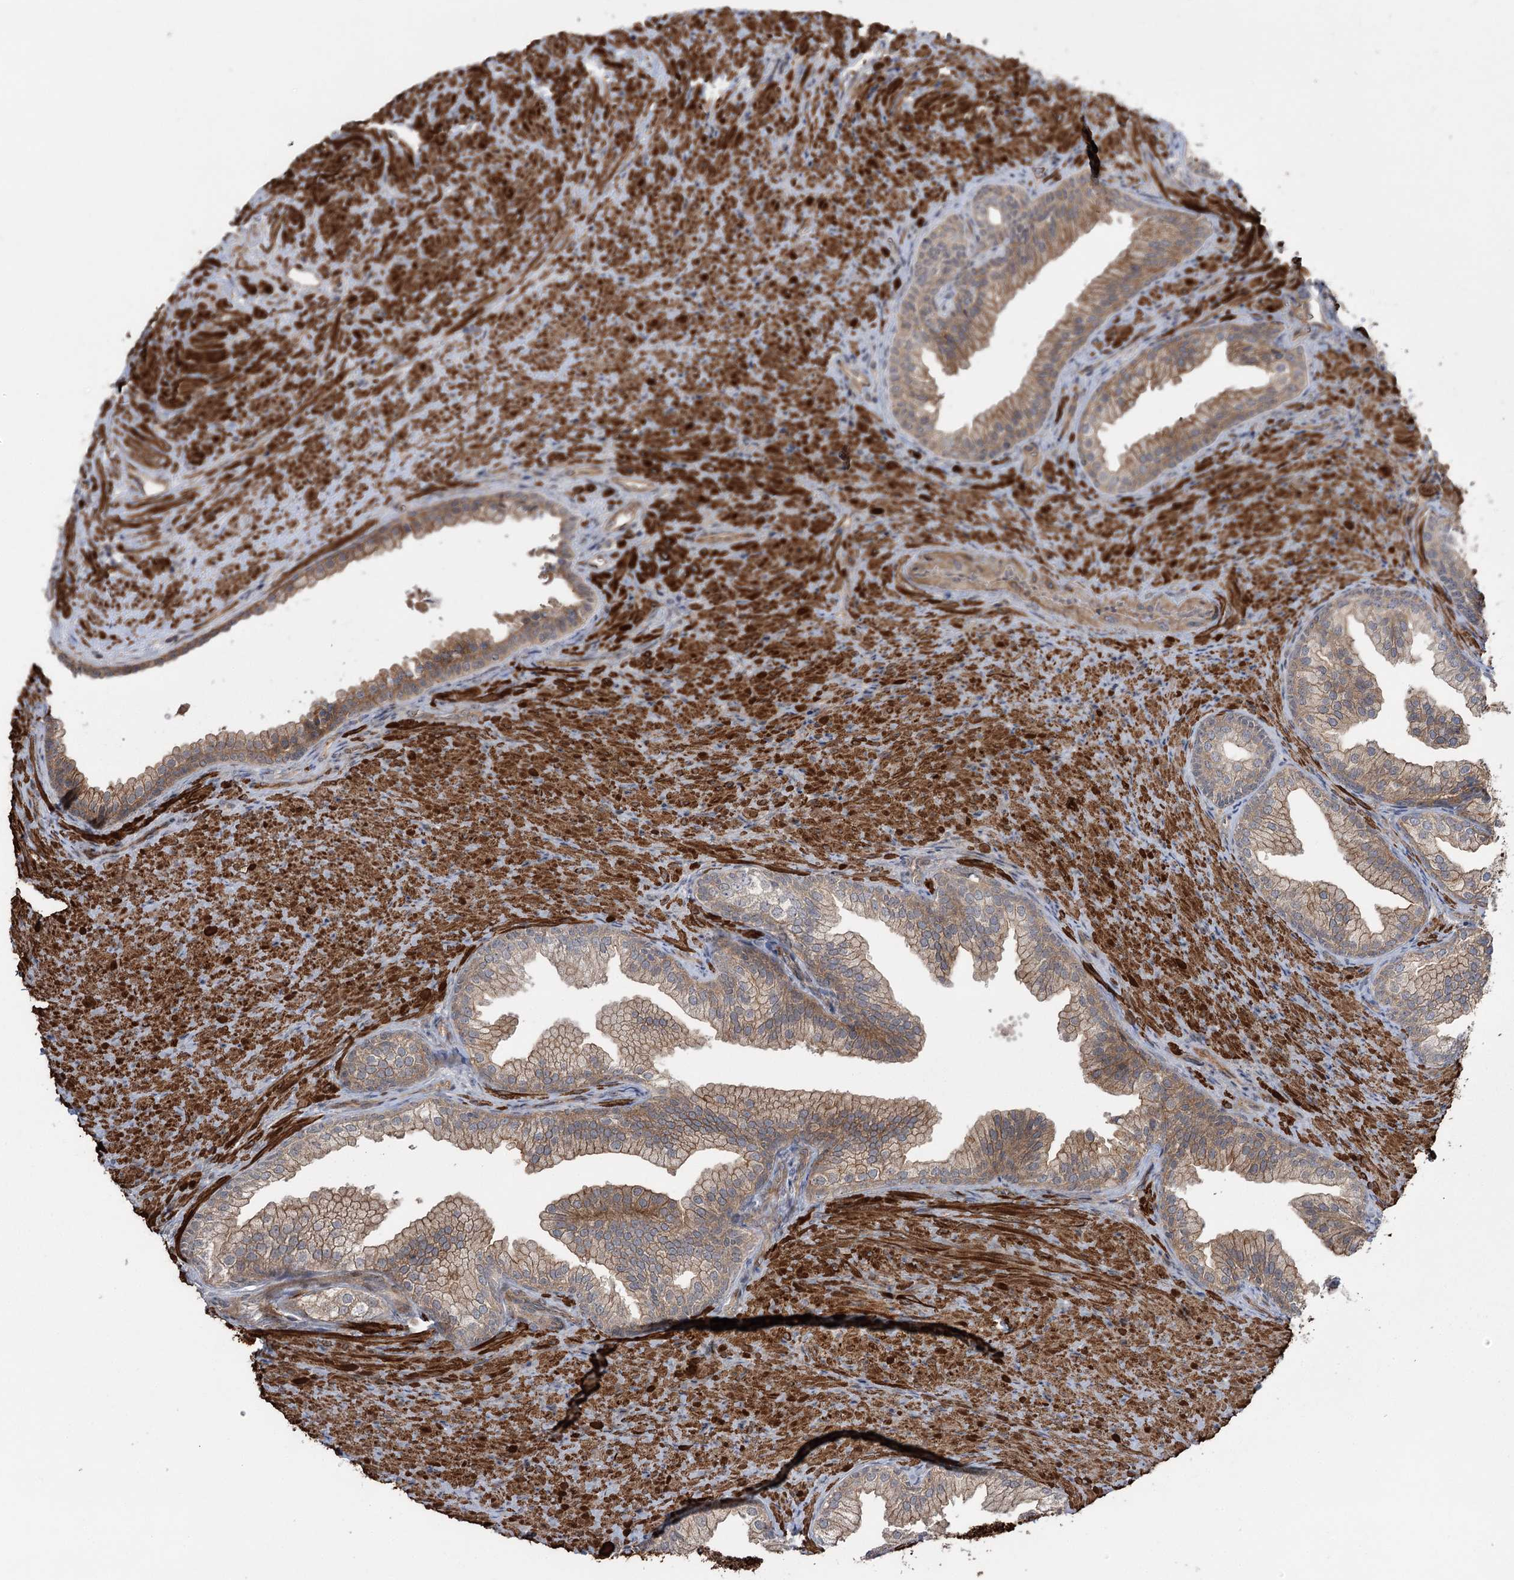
{"staining": {"intensity": "moderate", "quantity": ">75%", "location": "cytoplasmic/membranous"}, "tissue": "prostate", "cell_type": "Glandular cells", "image_type": "normal", "snomed": [{"axis": "morphology", "description": "Normal tissue, NOS"}, {"axis": "topography", "description": "Prostate"}], "caption": "Benign prostate displays moderate cytoplasmic/membranous positivity in about >75% of glandular cells (DAB (3,3'-diaminobenzidine) IHC, brown staining for protein, blue staining for nuclei)..", "gene": "KCNN2", "patient": {"sex": "male", "age": 76}}